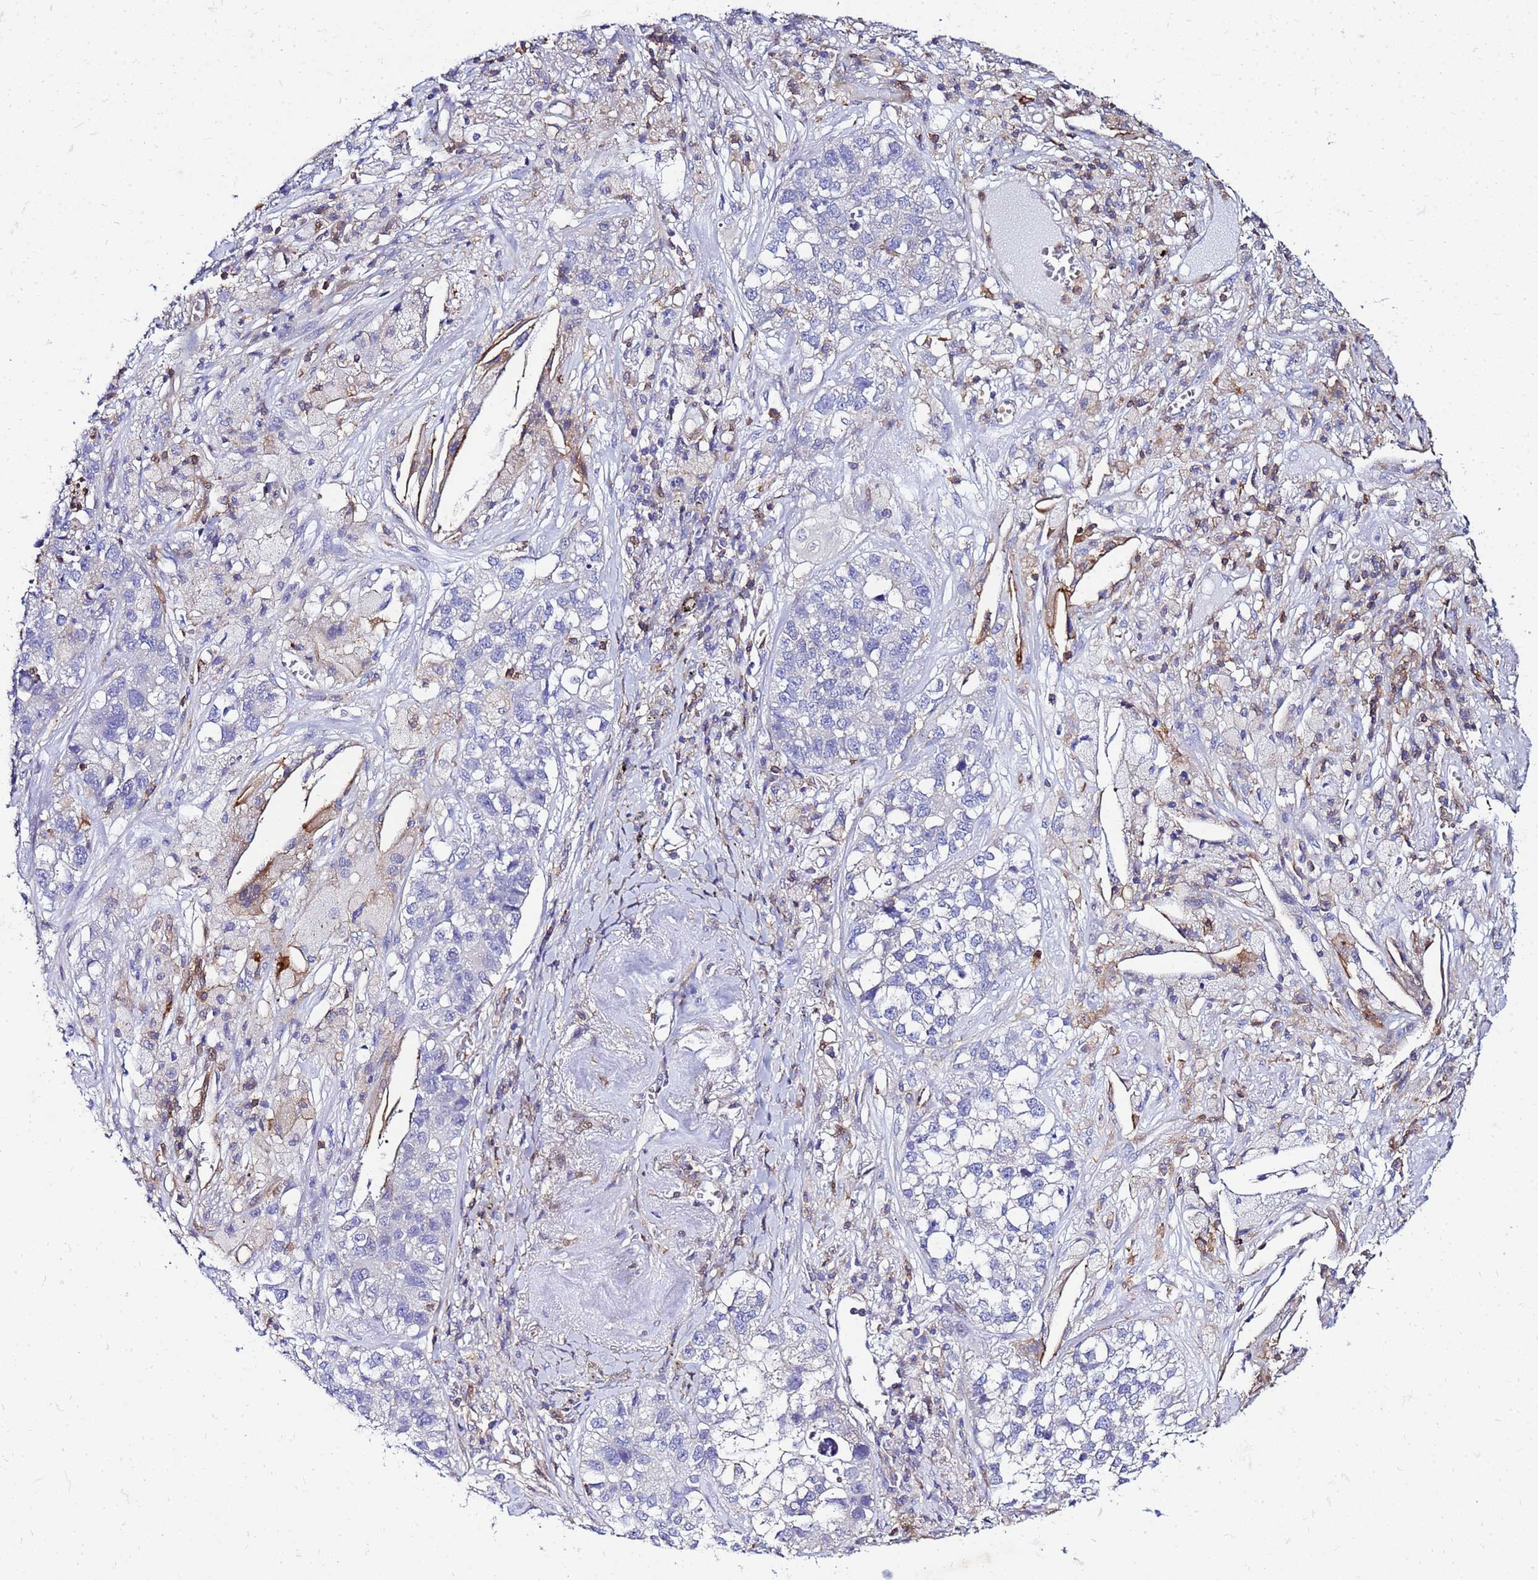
{"staining": {"intensity": "negative", "quantity": "none", "location": "none"}, "tissue": "lung cancer", "cell_type": "Tumor cells", "image_type": "cancer", "snomed": [{"axis": "morphology", "description": "Adenocarcinoma, NOS"}, {"axis": "topography", "description": "Lung"}], "caption": "Protein analysis of lung cancer (adenocarcinoma) displays no significant staining in tumor cells.", "gene": "DBNDD2", "patient": {"sex": "male", "age": 49}}